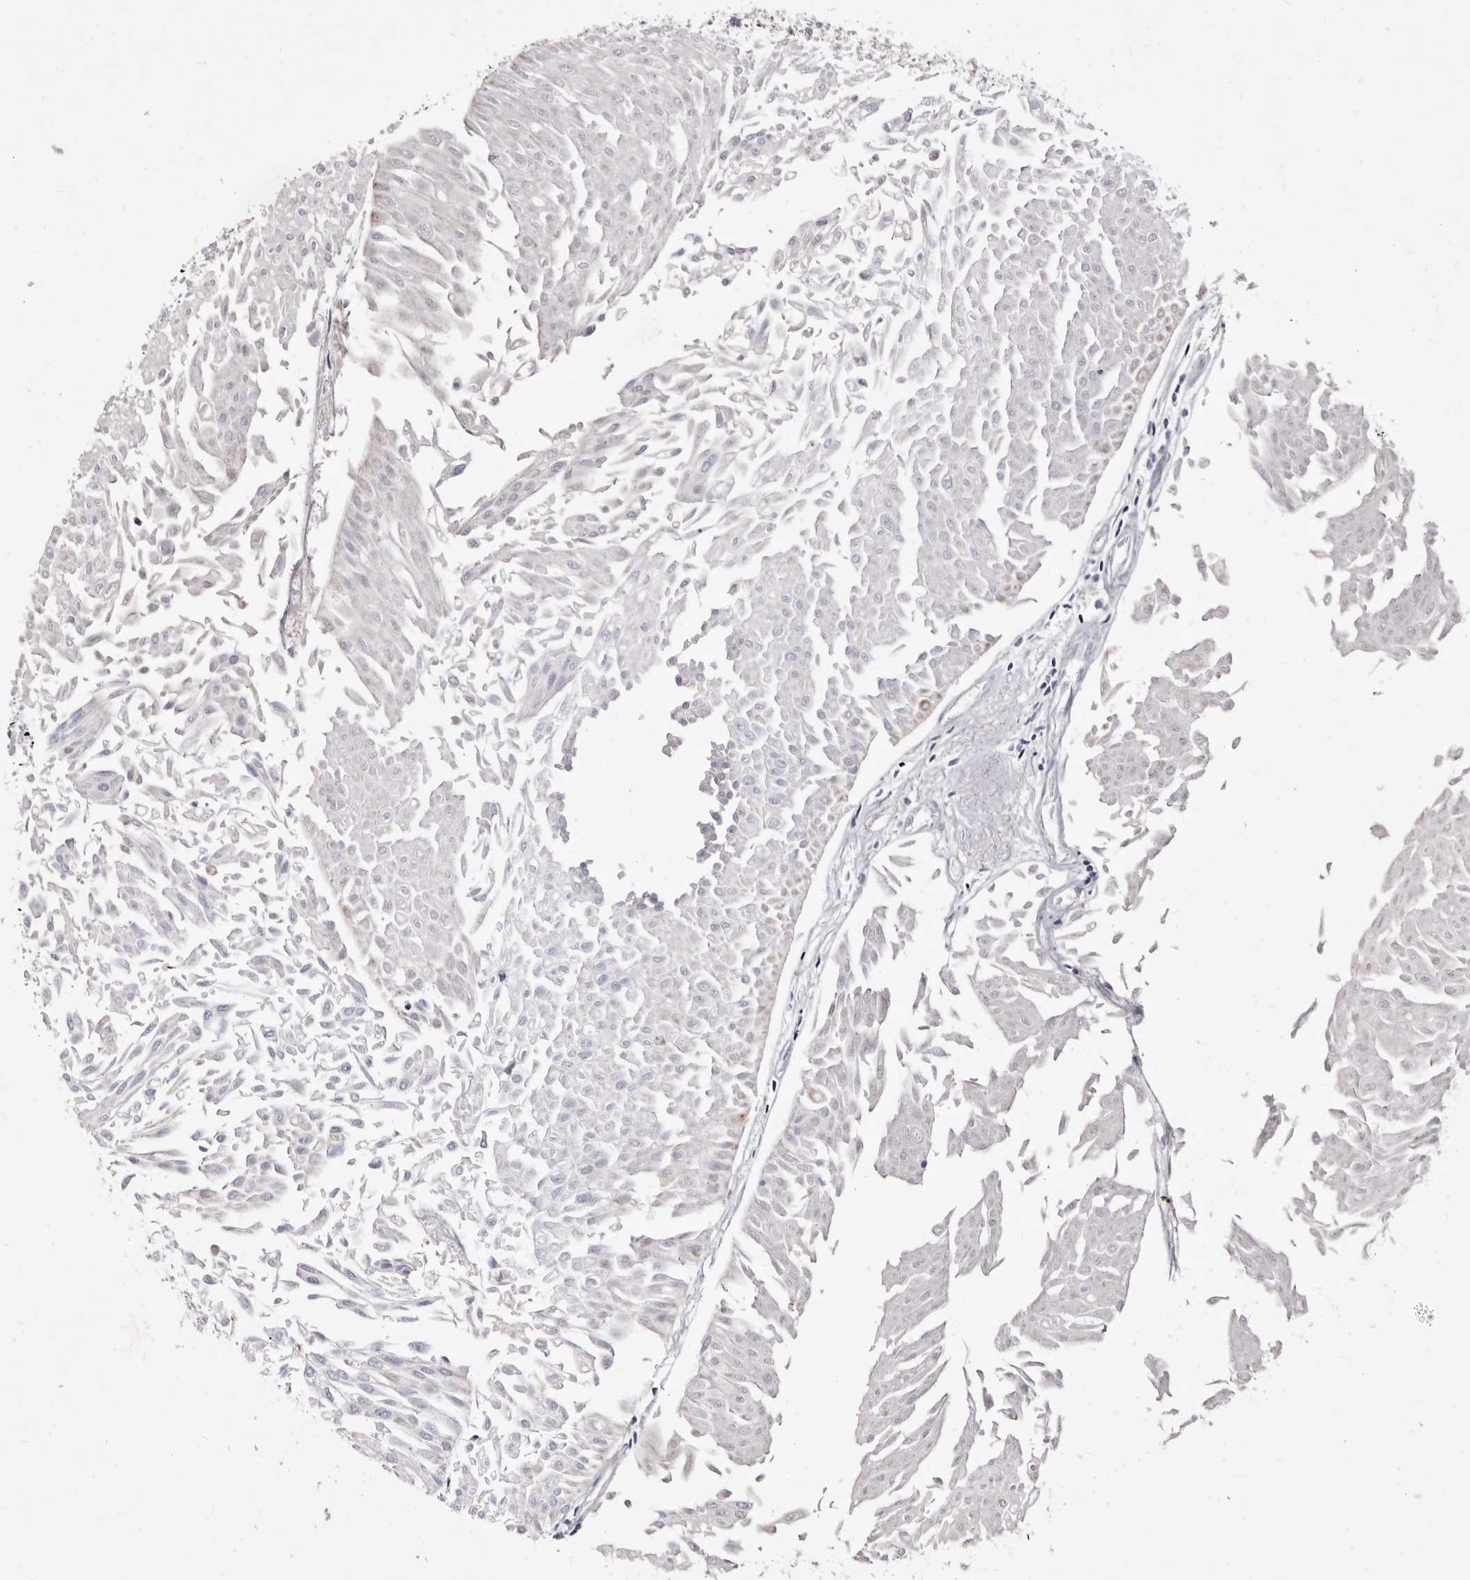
{"staining": {"intensity": "negative", "quantity": "none", "location": "none"}, "tissue": "urothelial cancer", "cell_type": "Tumor cells", "image_type": "cancer", "snomed": [{"axis": "morphology", "description": "Urothelial carcinoma, Low grade"}, {"axis": "topography", "description": "Urinary bladder"}], "caption": "This is a micrograph of IHC staining of urothelial cancer, which shows no positivity in tumor cells.", "gene": "CYP2E1", "patient": {"sex": "male", "age": 67}}